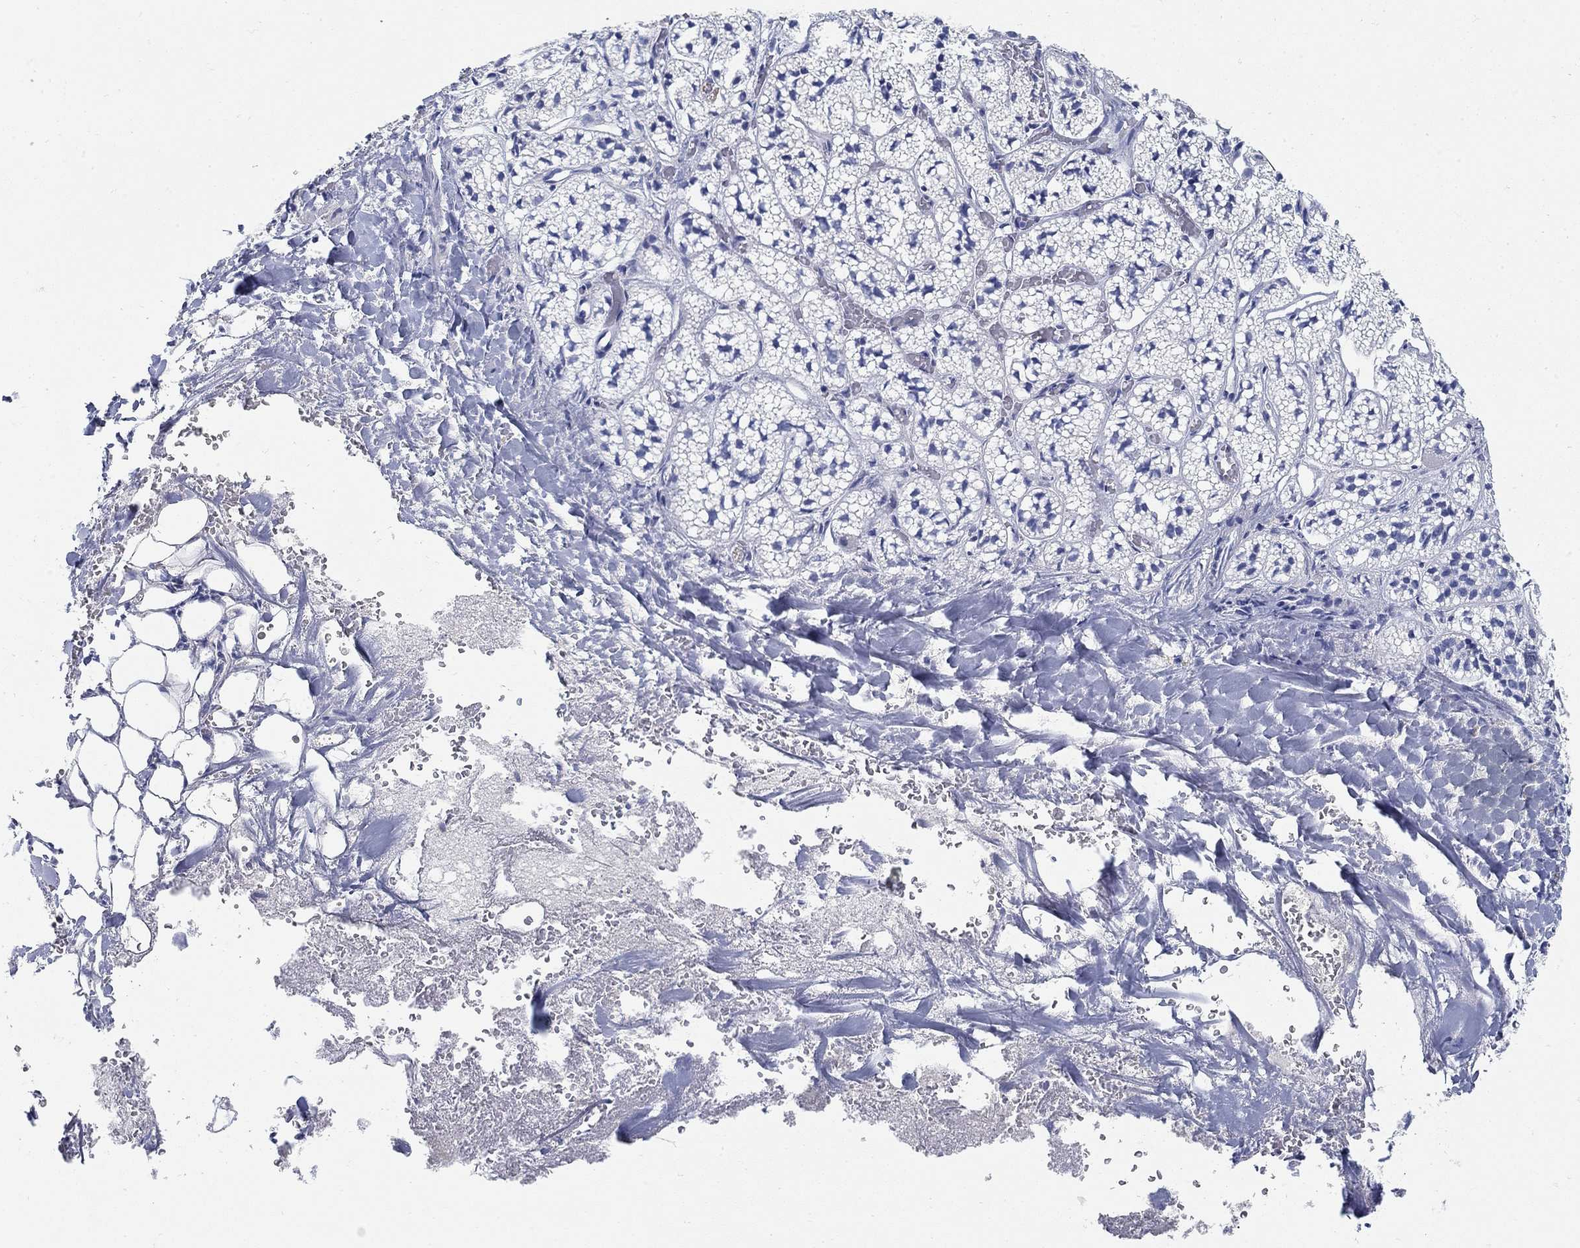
{"staining": {"intensity": "negative", "quantity": "none", "location": "none"}, "tissue": "adrenal gland", "cell_type": "Glandular cells", "image_type": "normal", "snomed": [{"axis": "morphology", "description": "Normal tissue, NOS"}, {"axis": "topography", "description": "Adrenal gland"}], "caption": "IHC histopathology image of unremarkable adrenal gland stained for a protein (brown), which reveals no staining in glandular cells. (Stains: DAB immunohistochemistry with hematoxylin counter stain, Microscopy: brightfield microscopy at high magnification).", "gene": "ANO7", "patient": {"sex": "male", "age": 53}}